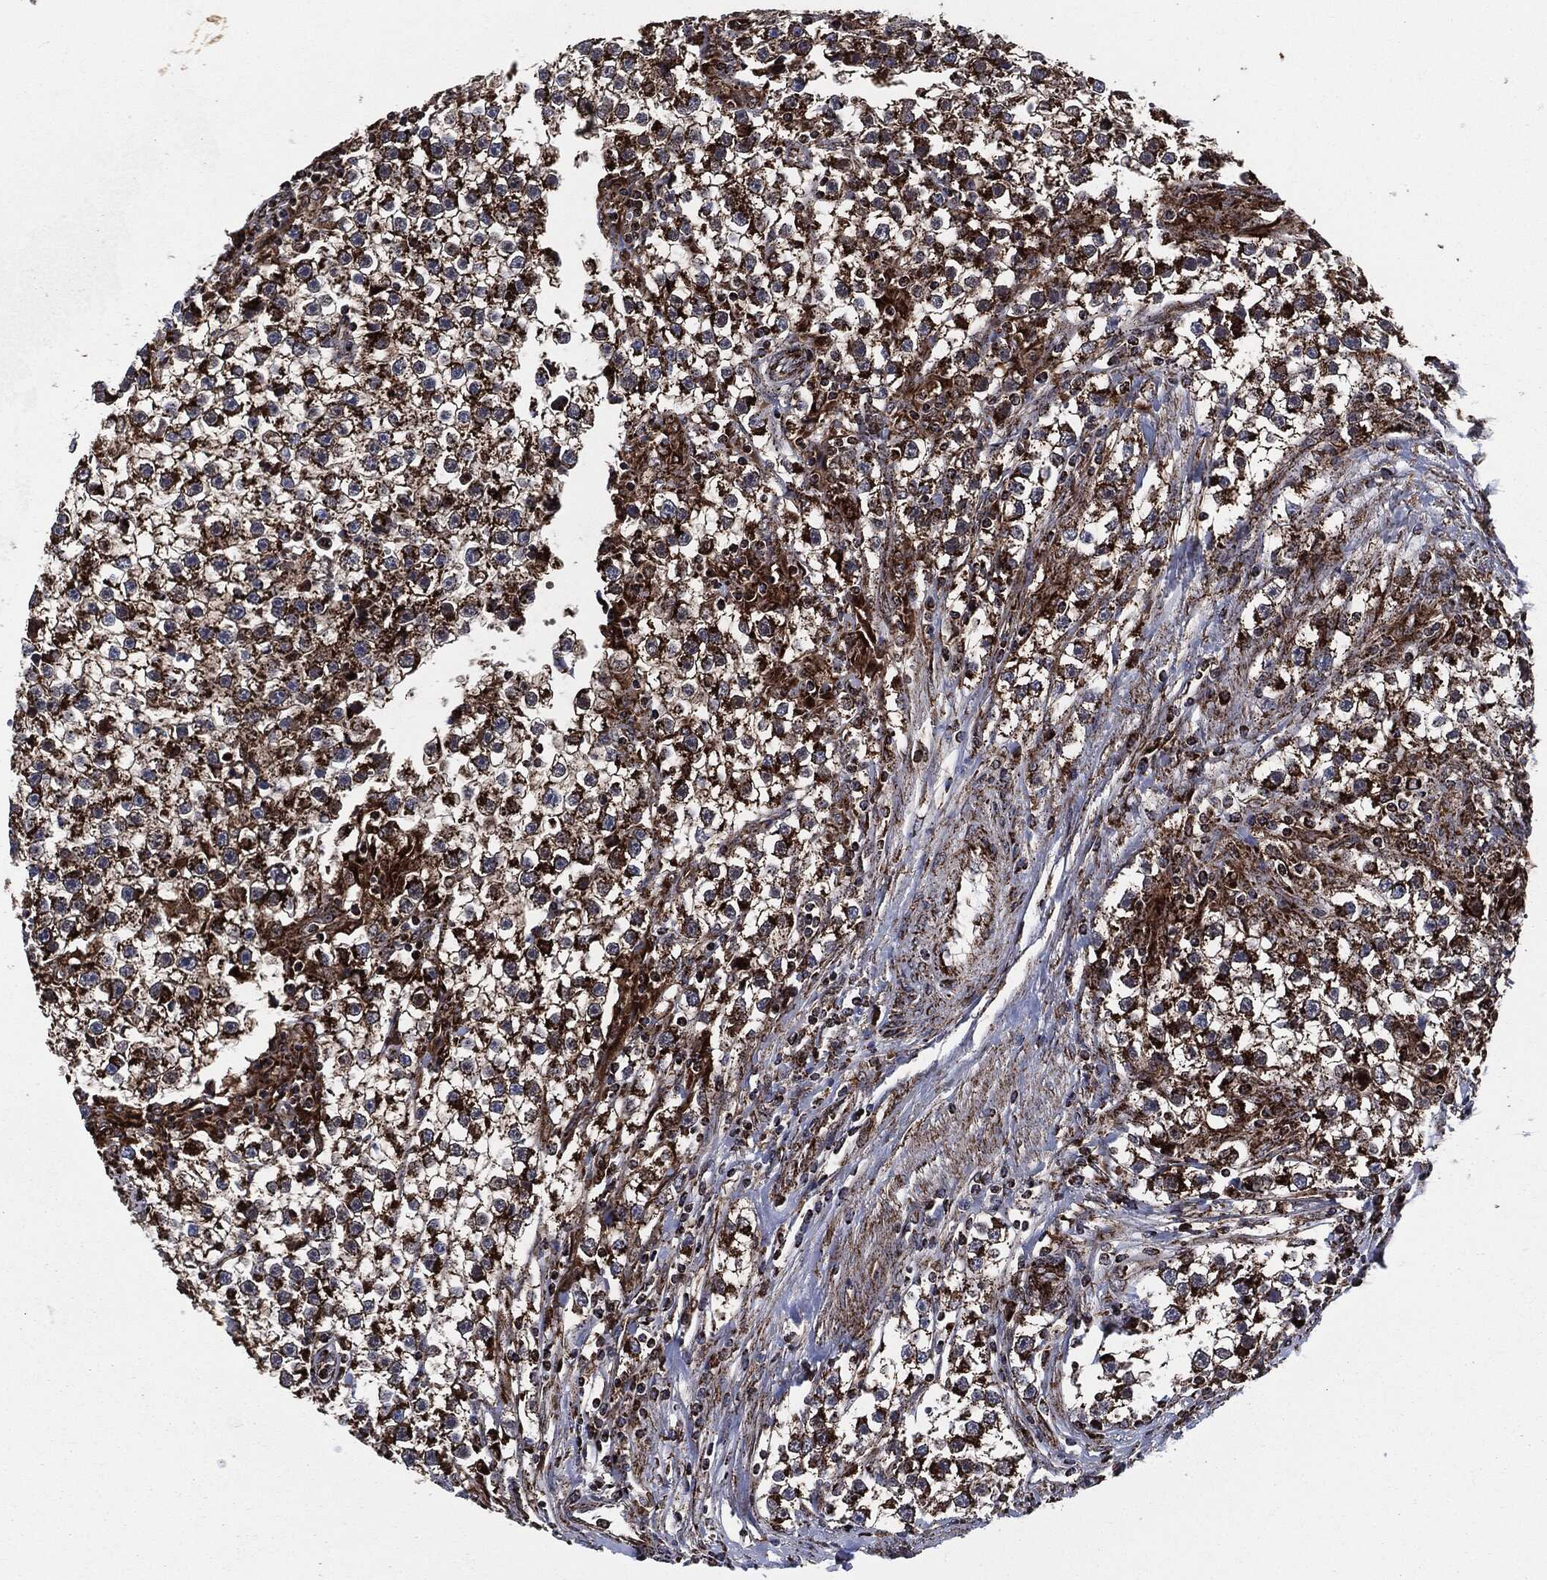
{"staining": {"intensity": "strong", "quantity": "25%-75%", "location": "cytoplasmic/membranous"}, "tissue": "testis cancer", "cell_type": "Tumor cells", "image_type": "cancer", "snomed": [{"axis": "morphology", "description": "Seminoma, NOS"}, {"axis": "topography", "description": "Testis"}], "caption": "Strong cytoplasmic/membranous expression is seen in about 25%-75% of tumor cells in testis seminoma. (DAB IHC, brown staining for protein, blue staining for nuclei).", "gene": "FH", "patient": {"sex": "male", "age": 59}}